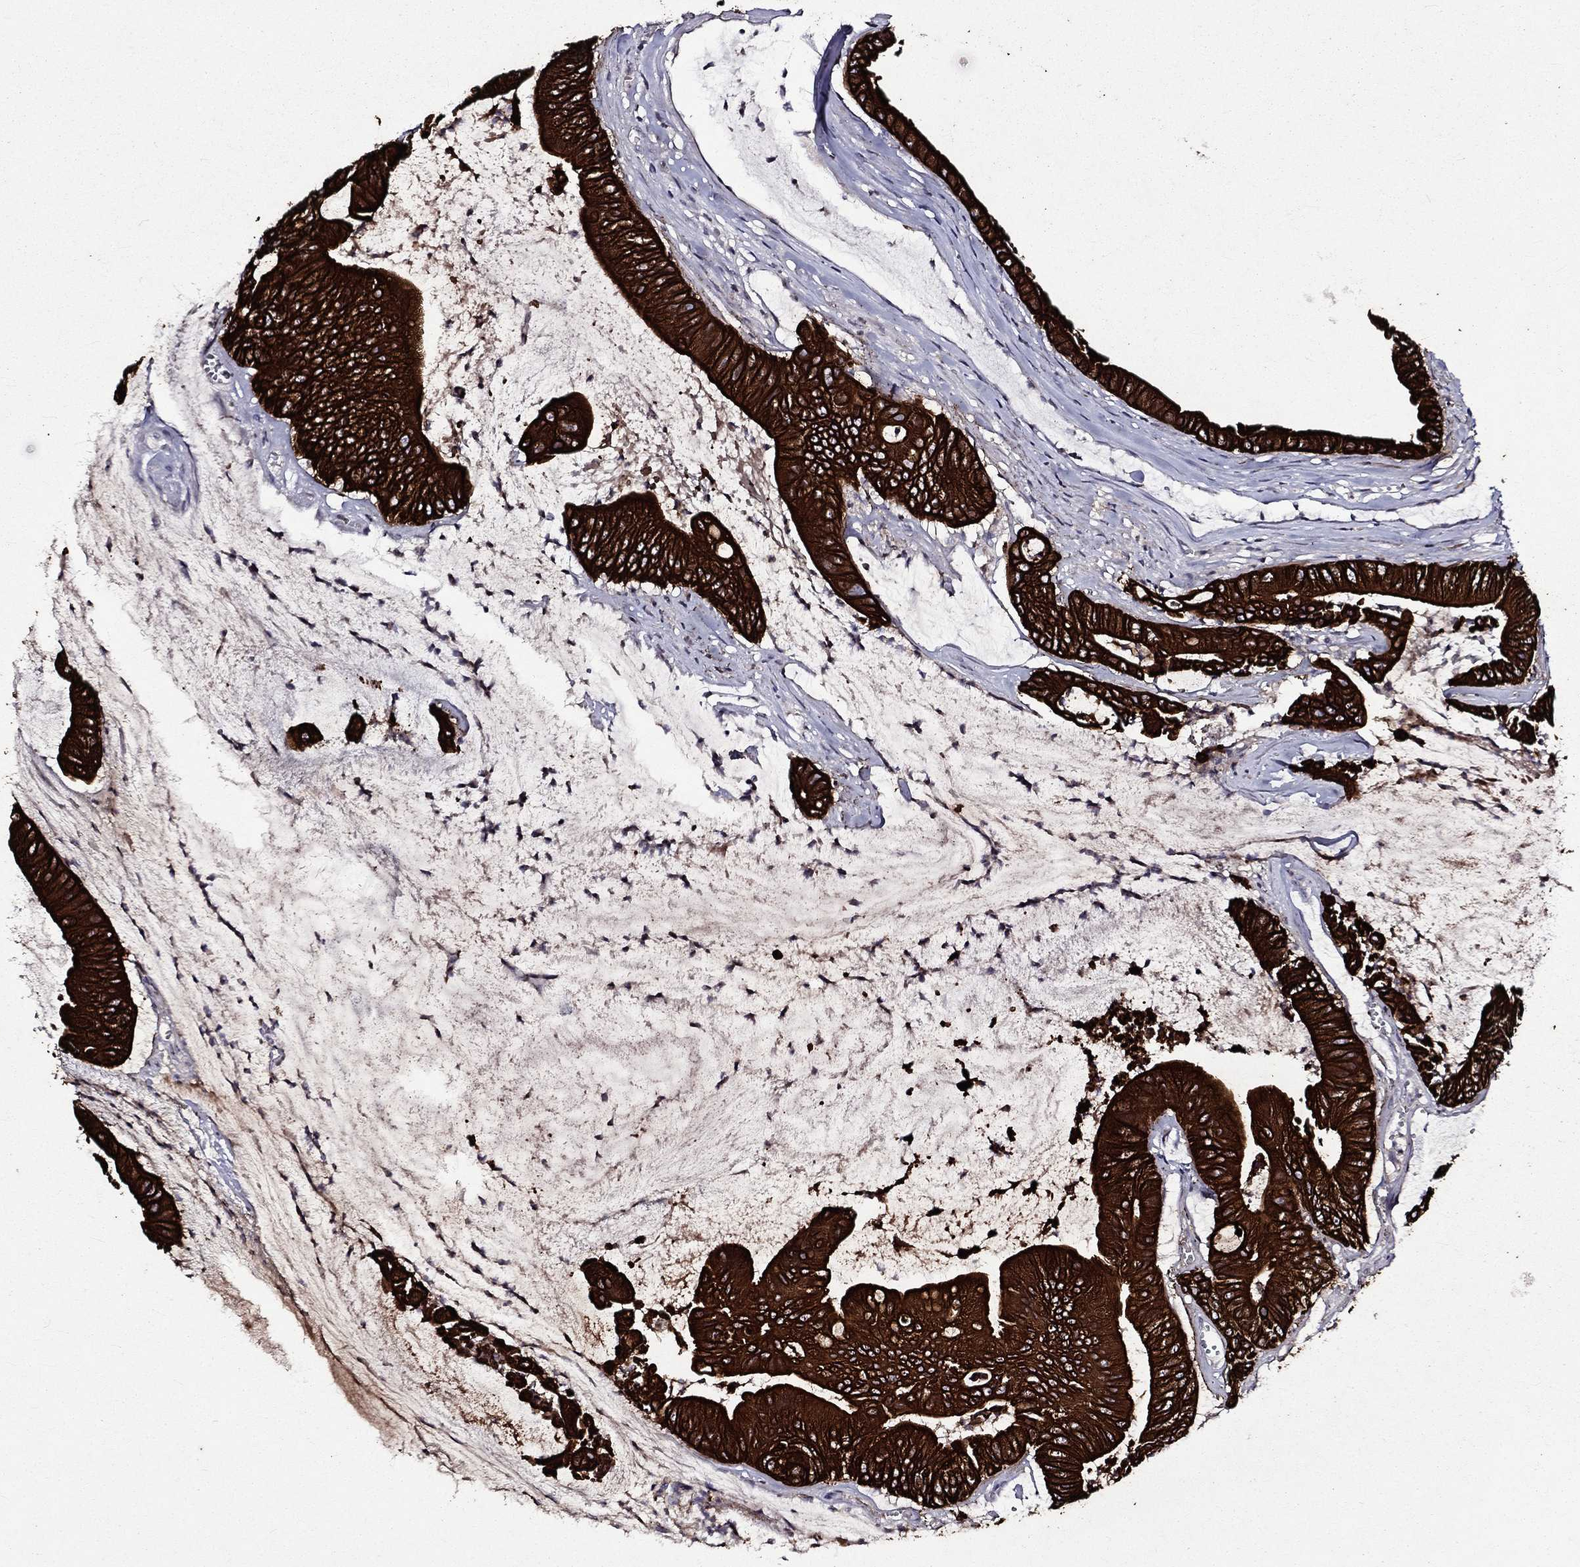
{"staining": {"intensity": "strong", "quantity": ">75%", "location": "cytoplasmic/membranous"}, "tissue": "colorectal cancer", "cell_type": "Tumor cells", "image_type": "cancer", "snomed": [{"axis": "morphology", "description": "Adenocarcinoma, NOS"}, {"axis": "topography", "description": "Colon"}], "caption": "Strong cytoplasmic/membranous protein positivity is identified in about >75% of tumor cells in adenocarcinoma (colorectal). (DAB (3,3'-diaminobenzidine) IHC with brightfield microscopy, high magnification).", "gene": "KRT7", "patient": {"sex": "female", "age": 69}}